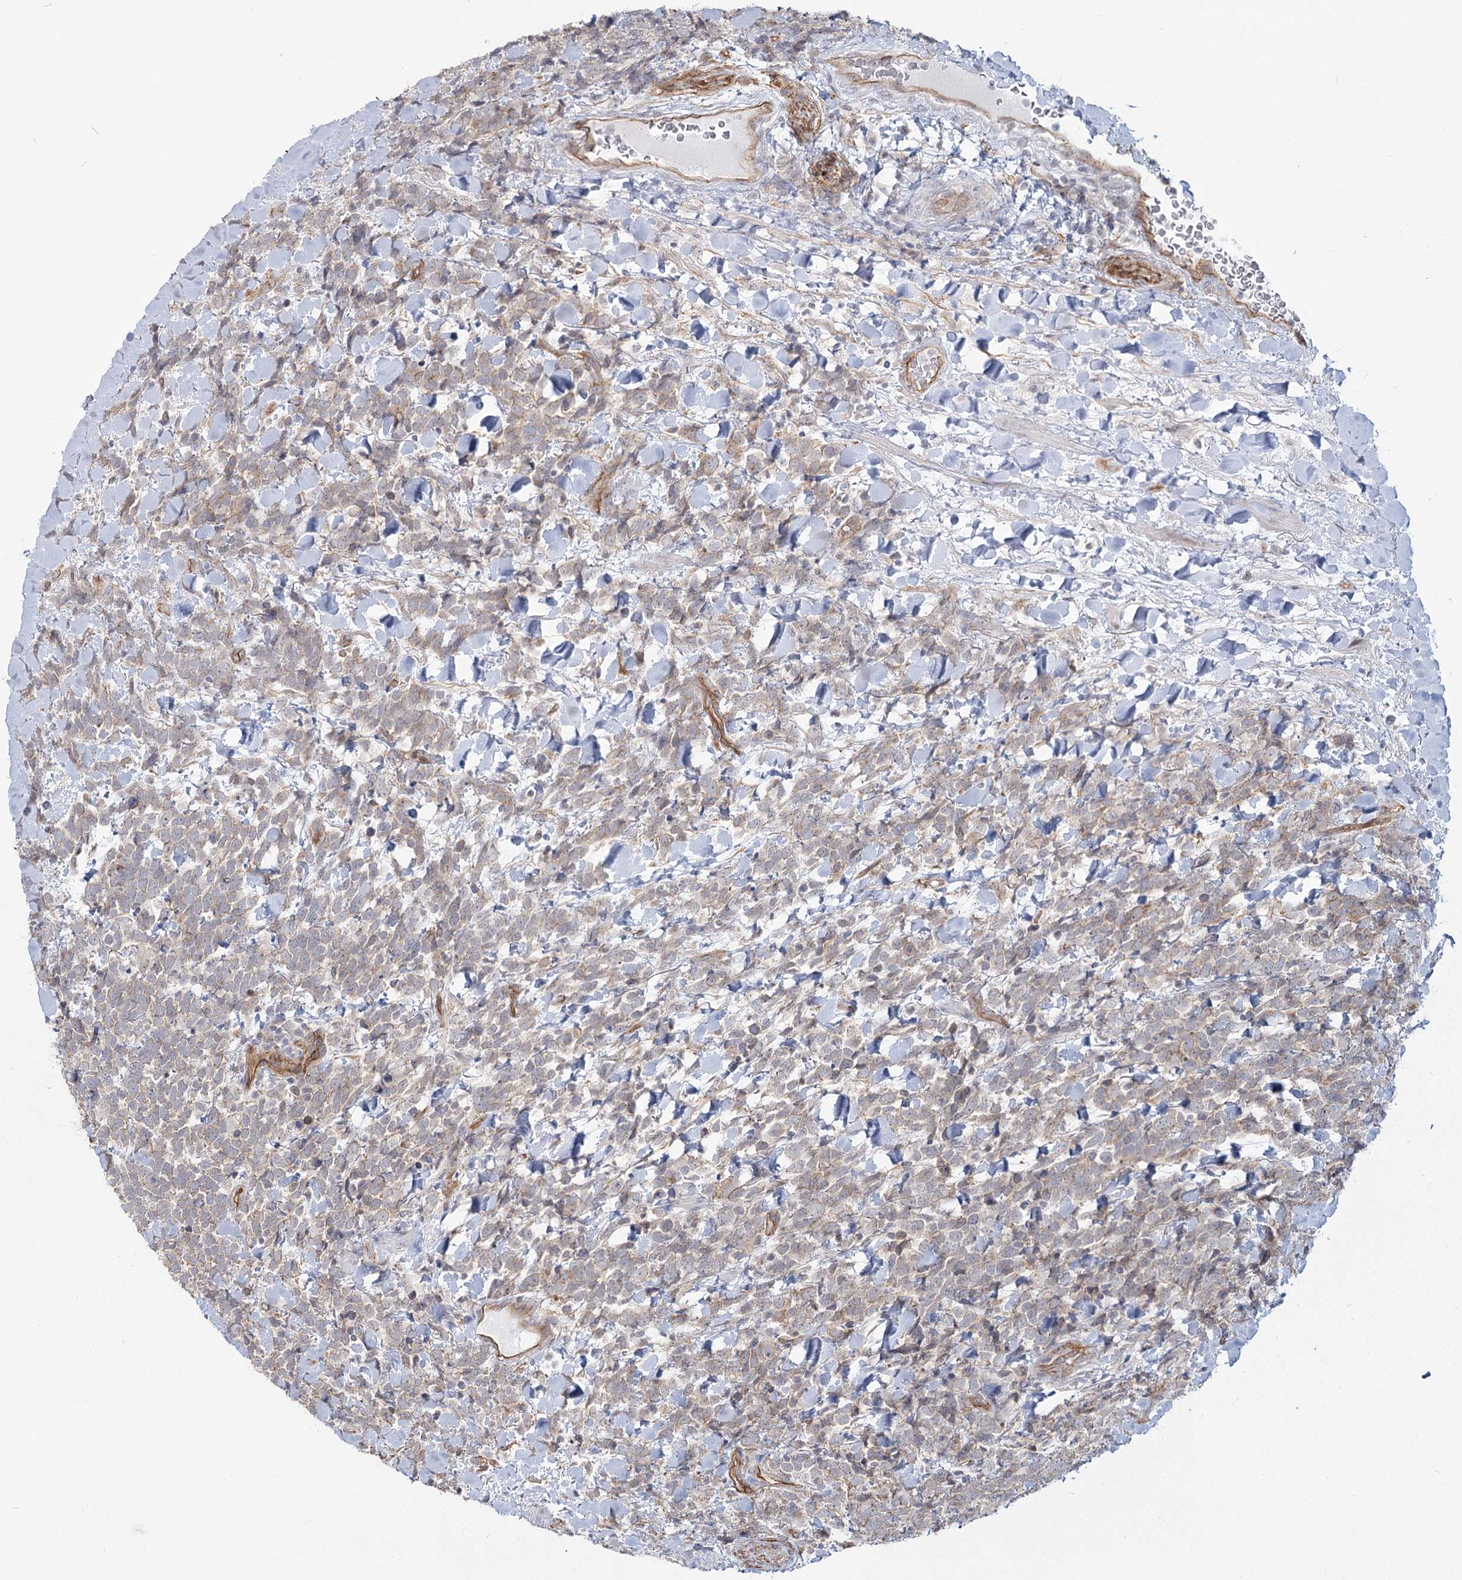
{"staining": {"intensity": "negative", "quantity": "none", "location": "none"}, "tissue": "urothelial cancer", "cell_type": "Tumor cells", "image_type": "cancer", "snomed": [{"axis": "morphology", "description": "Urothelial carcinoma, High grade"}, {"axis": "topography", "description": "Urinary bladder"}], "caption": "Human urothelial carcinoma (high-grade) stained for a protein using immunohistochemistry (IHC) shows no staining in tumor cells.", "gene": "RPP14", "patient": {"sex": "female", "age": 82}}